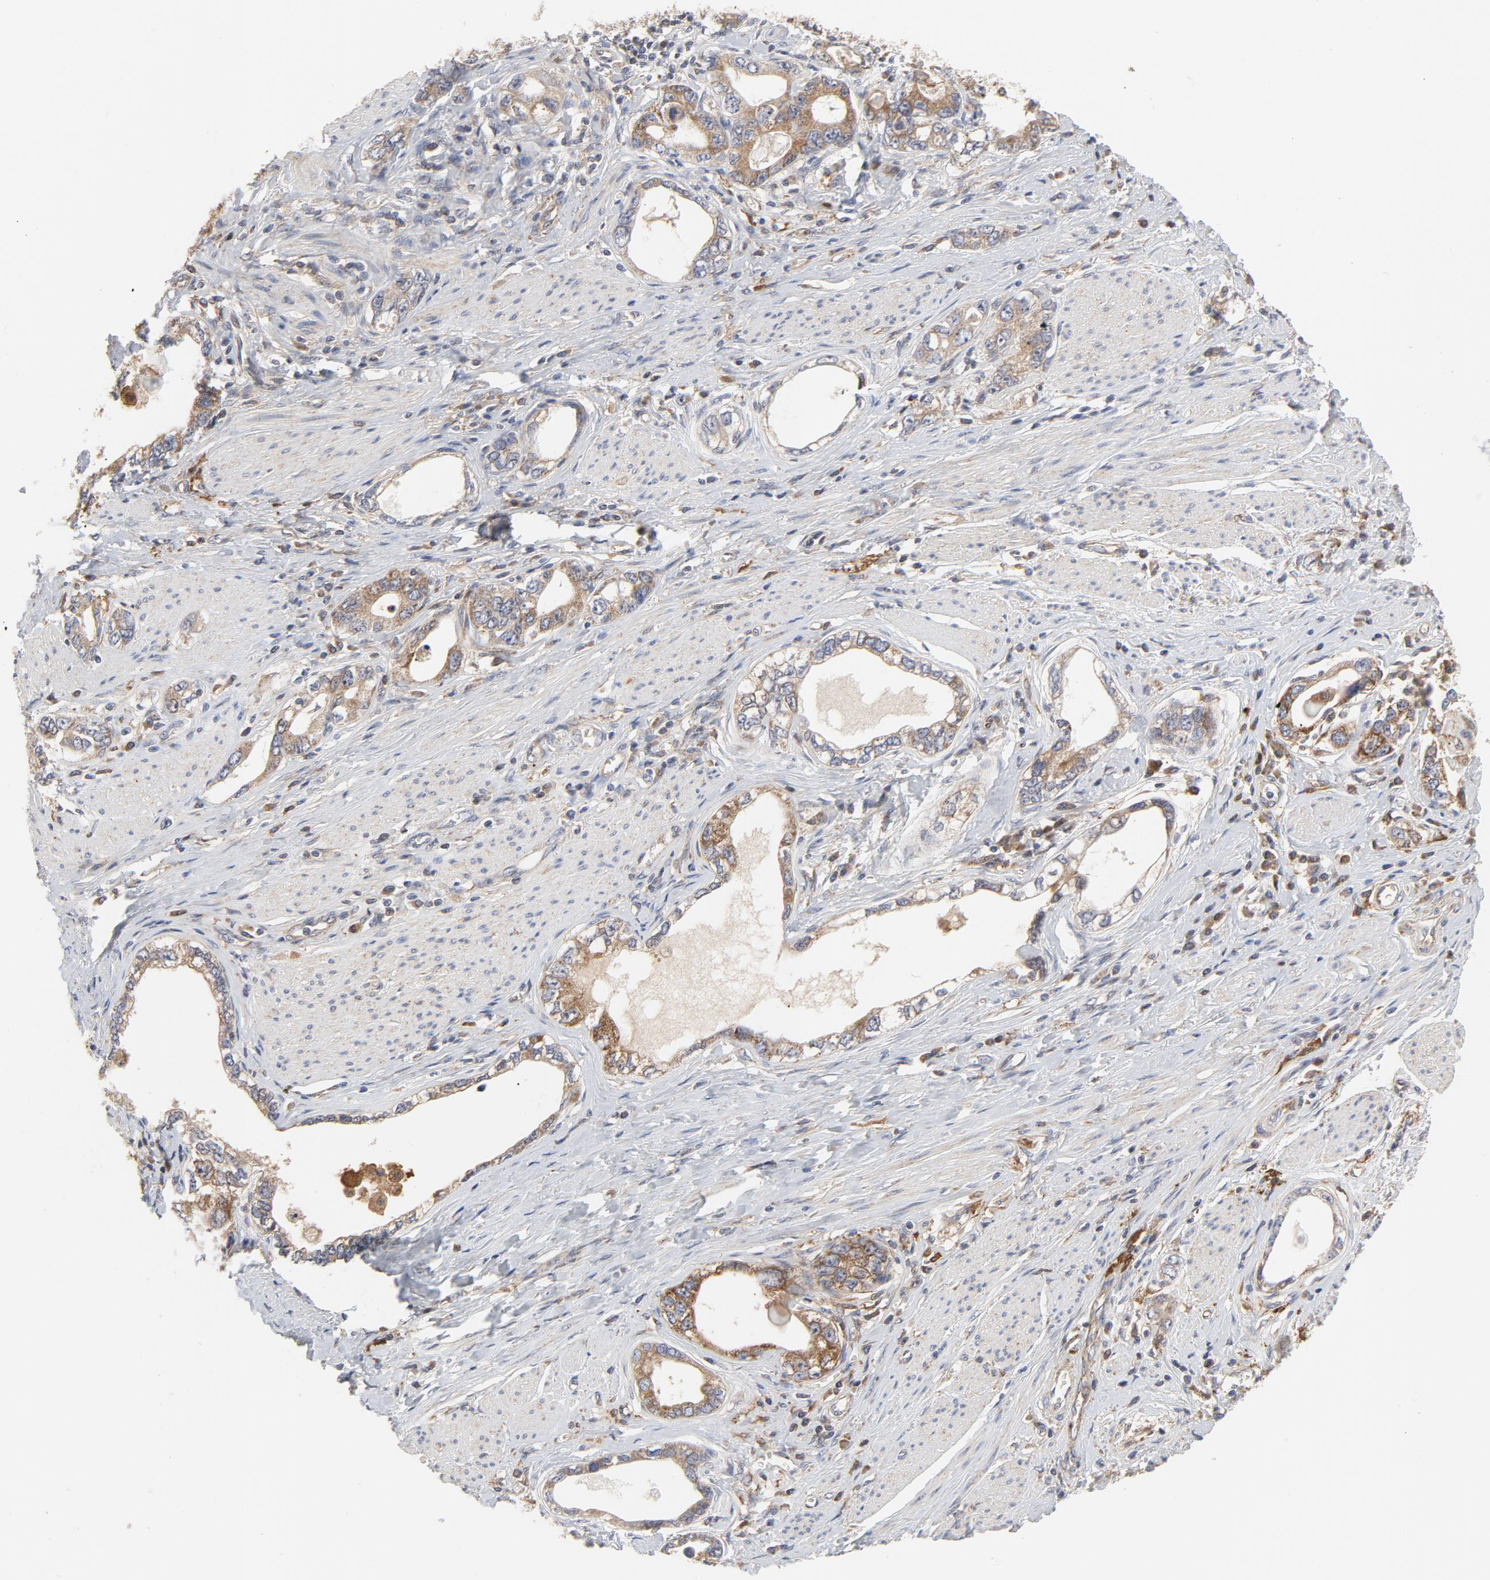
{"staining": {"intensity": "moderate", "quantity": ">75%", "location": "cytoplasmic/membranous"}, "tissue": "stomach cancer", "cell_type": "Tumor cells", "image_type": "cancer", "snomed": [{"axis": "morphology", "description": "Adenocarcinoma, NOS"}, {"axis": "topography", "description": "Stomach, lower"}], "caption": "Immunohistochemistry (IHC) (DAB) staining of stomach cancer reveals moderate cytoplasmic/membranous protein staining in about >75% of tumor cells.", "gene": "RAPGEF4", "patient": {"sex": "female", "age": 93}}